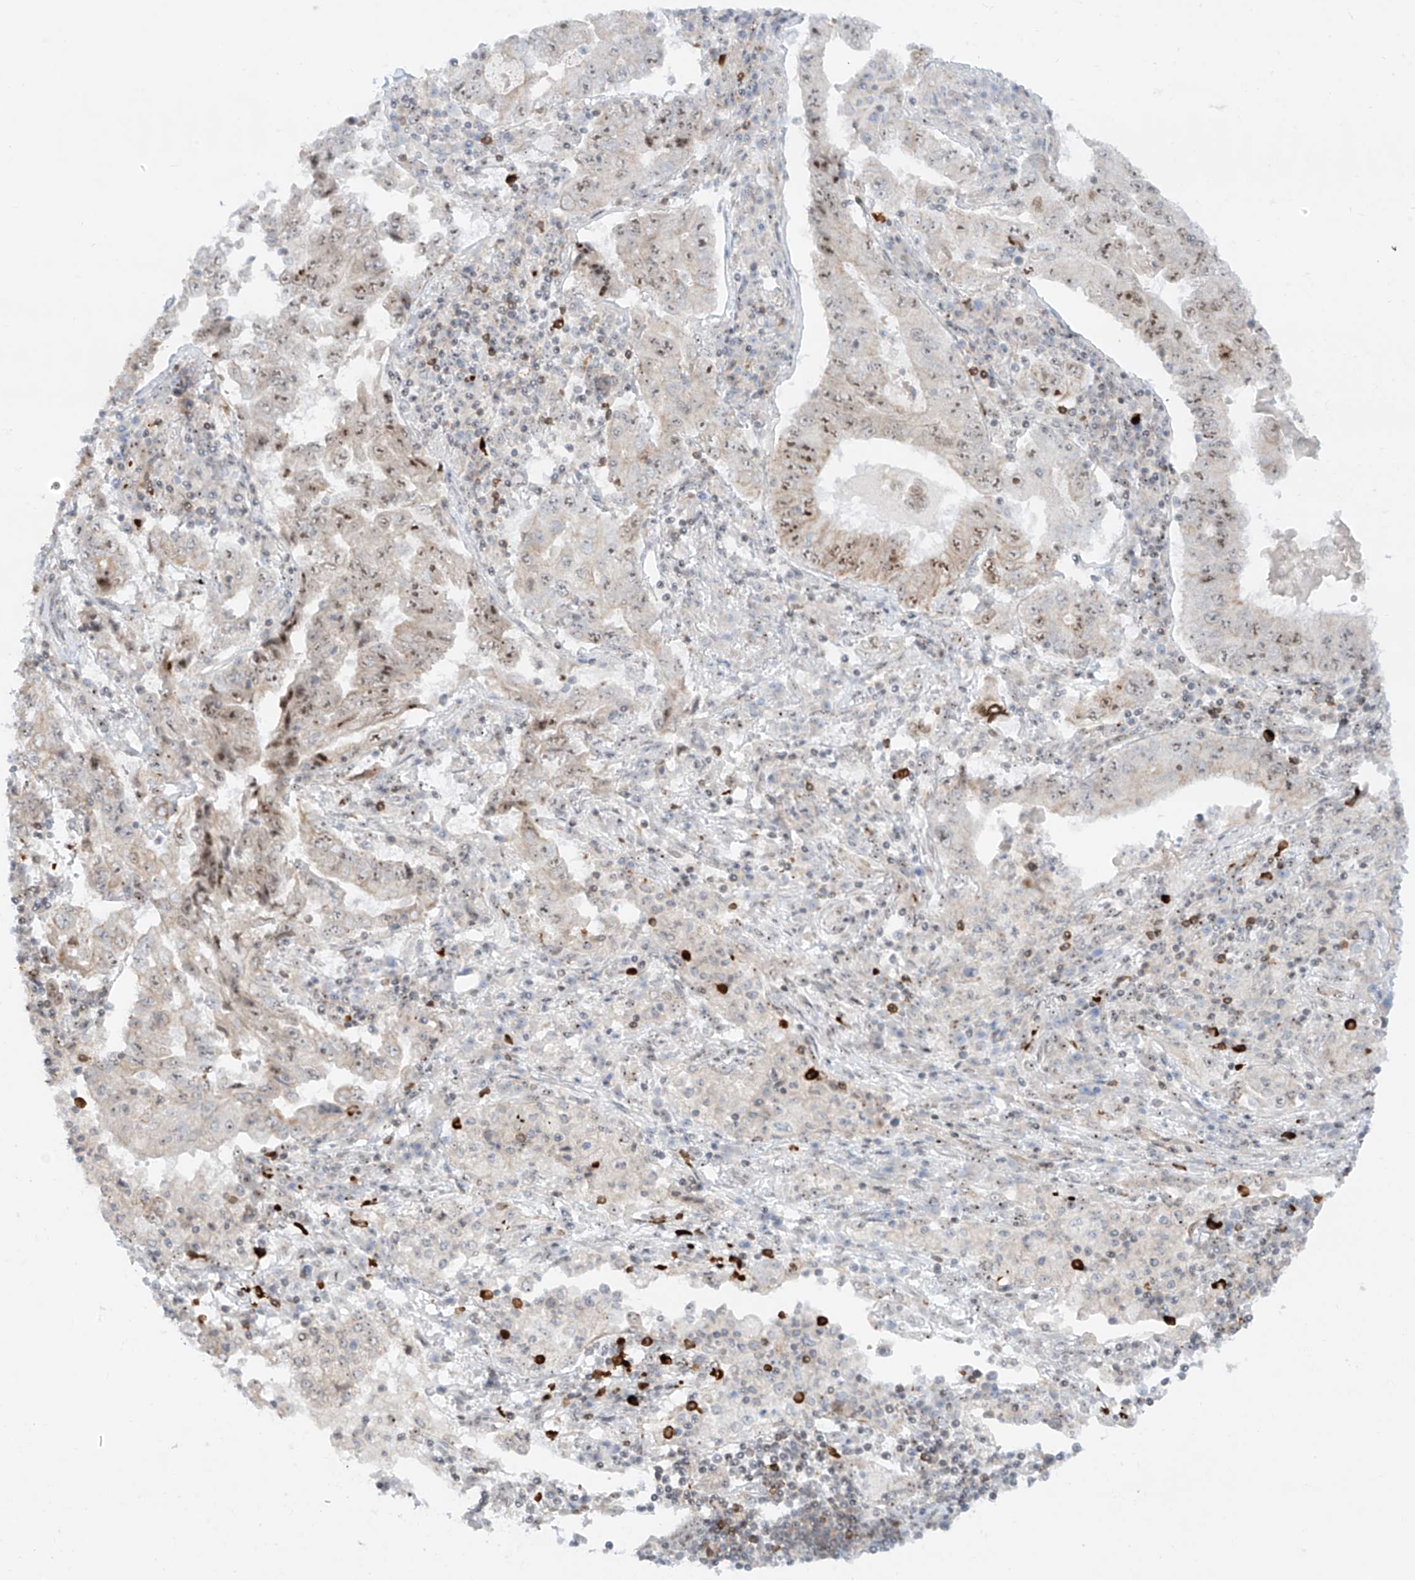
{"staining": {"intensity": "moderate", "quantity": "25%-75%", "location": "nuclear"}, "tissue": "lung cancer", "cell_type": "Tumor cells", "image_type": "cancer", "snomed": [{"axis": "morphology", "description": "Adenocarcinoma, NOS"}, {"axis": "topography", "description": "Lung"}], "caption": "Tumor cells exhibit moderate nuclear positivity in about 25%-75% of cells in lung cancer (adenocarcinoma).", "gene": "ZNF512", "patient": {"sex": "female", "age": 51}}